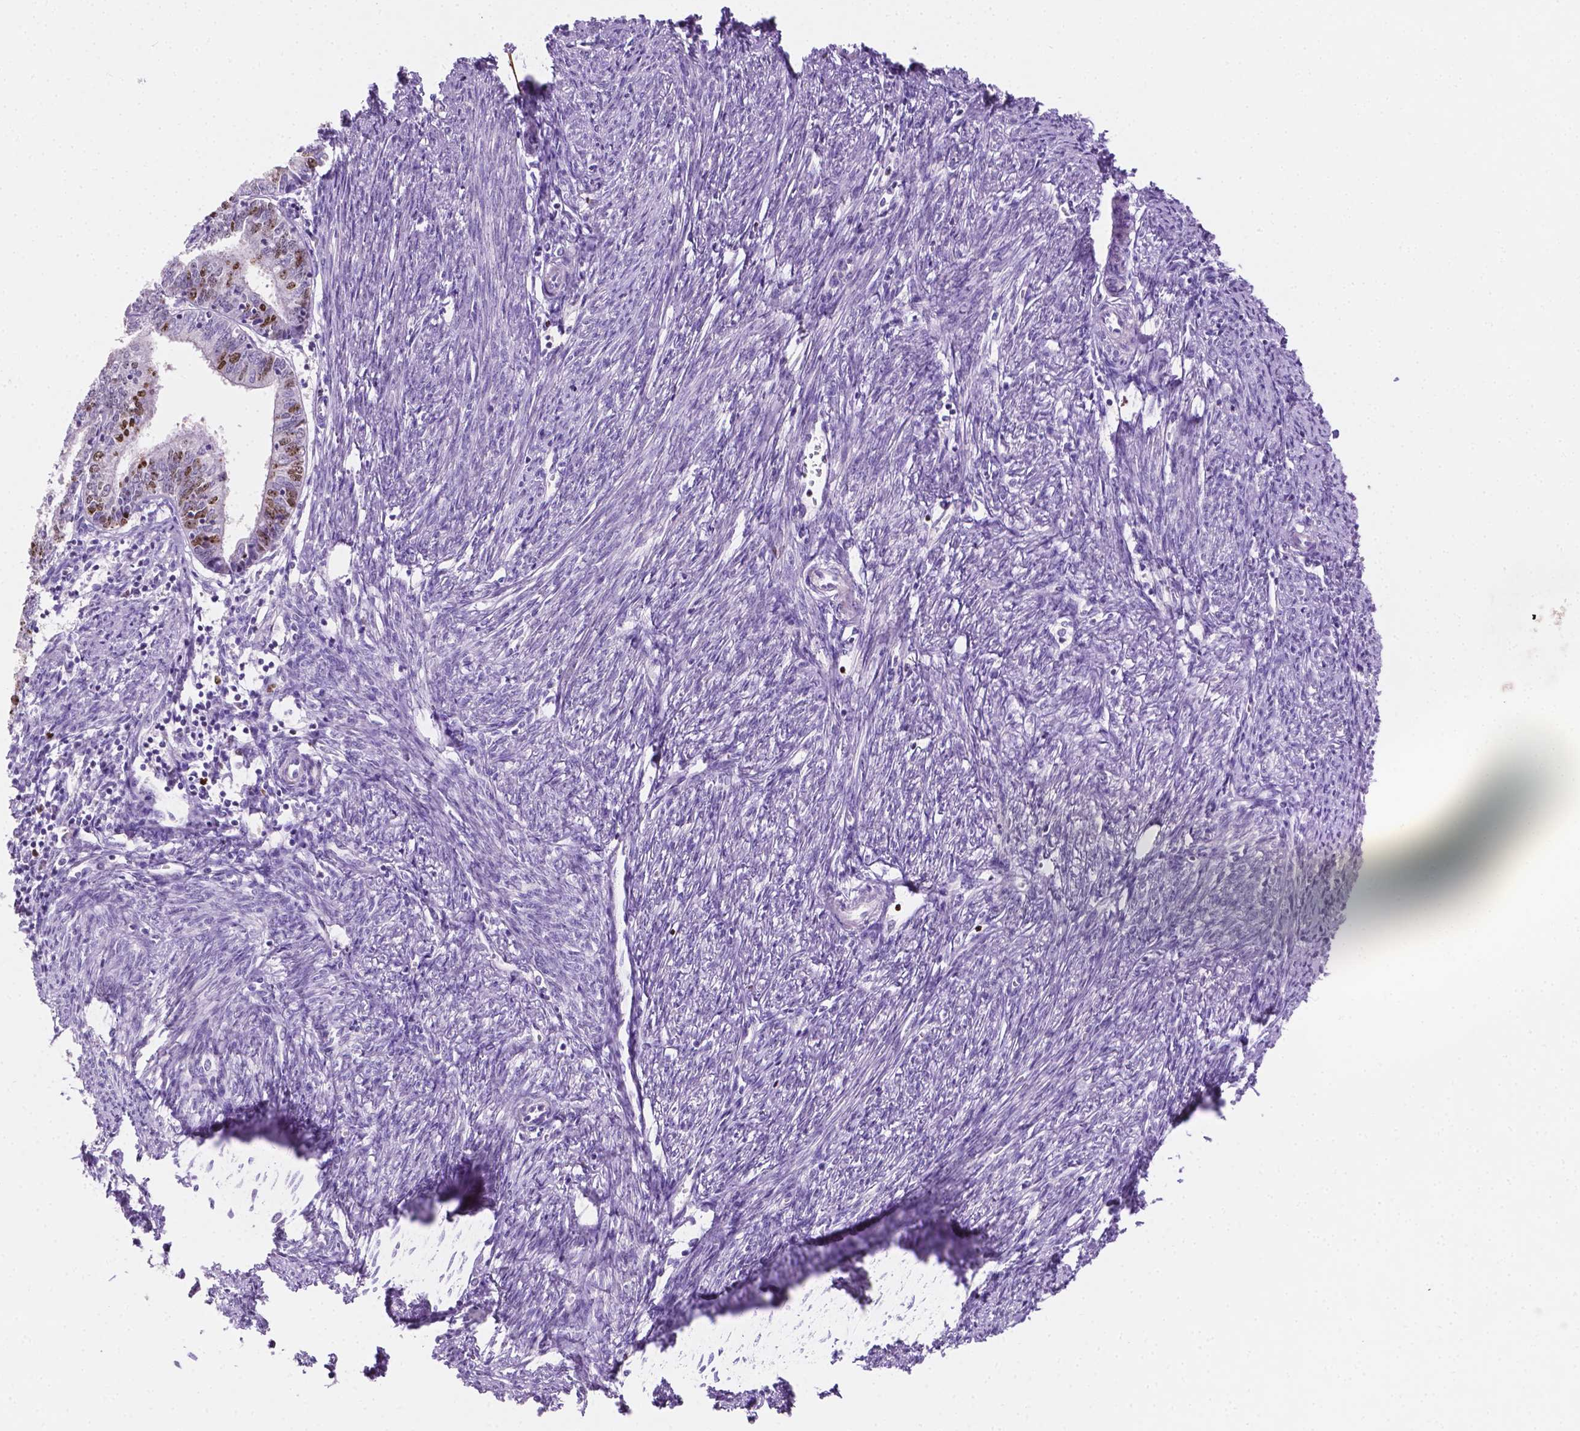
{"staining": {"intensity": "moderate", "quantity": "25%-75%", "location": "nuclear"}, "tissue": "endometrial cancer", "cell_type": "Tumor cells", "image_type": "cancer", "snomed": [{"axis": "morphology", "description": "Adenocarcinoma, NOS"}, {"axis": "topography", "description": "Endometrium"}], "caption": "A high-resolution histopathology image shows immunohistochemistry (IHC) staining of endometrial adenocarcinoma, which exhibits moderate nuclear positivity in about 25%-75% of tumor cells.", "gene": "SIAH2", "patient": {"sex": "female", "age": 61}}